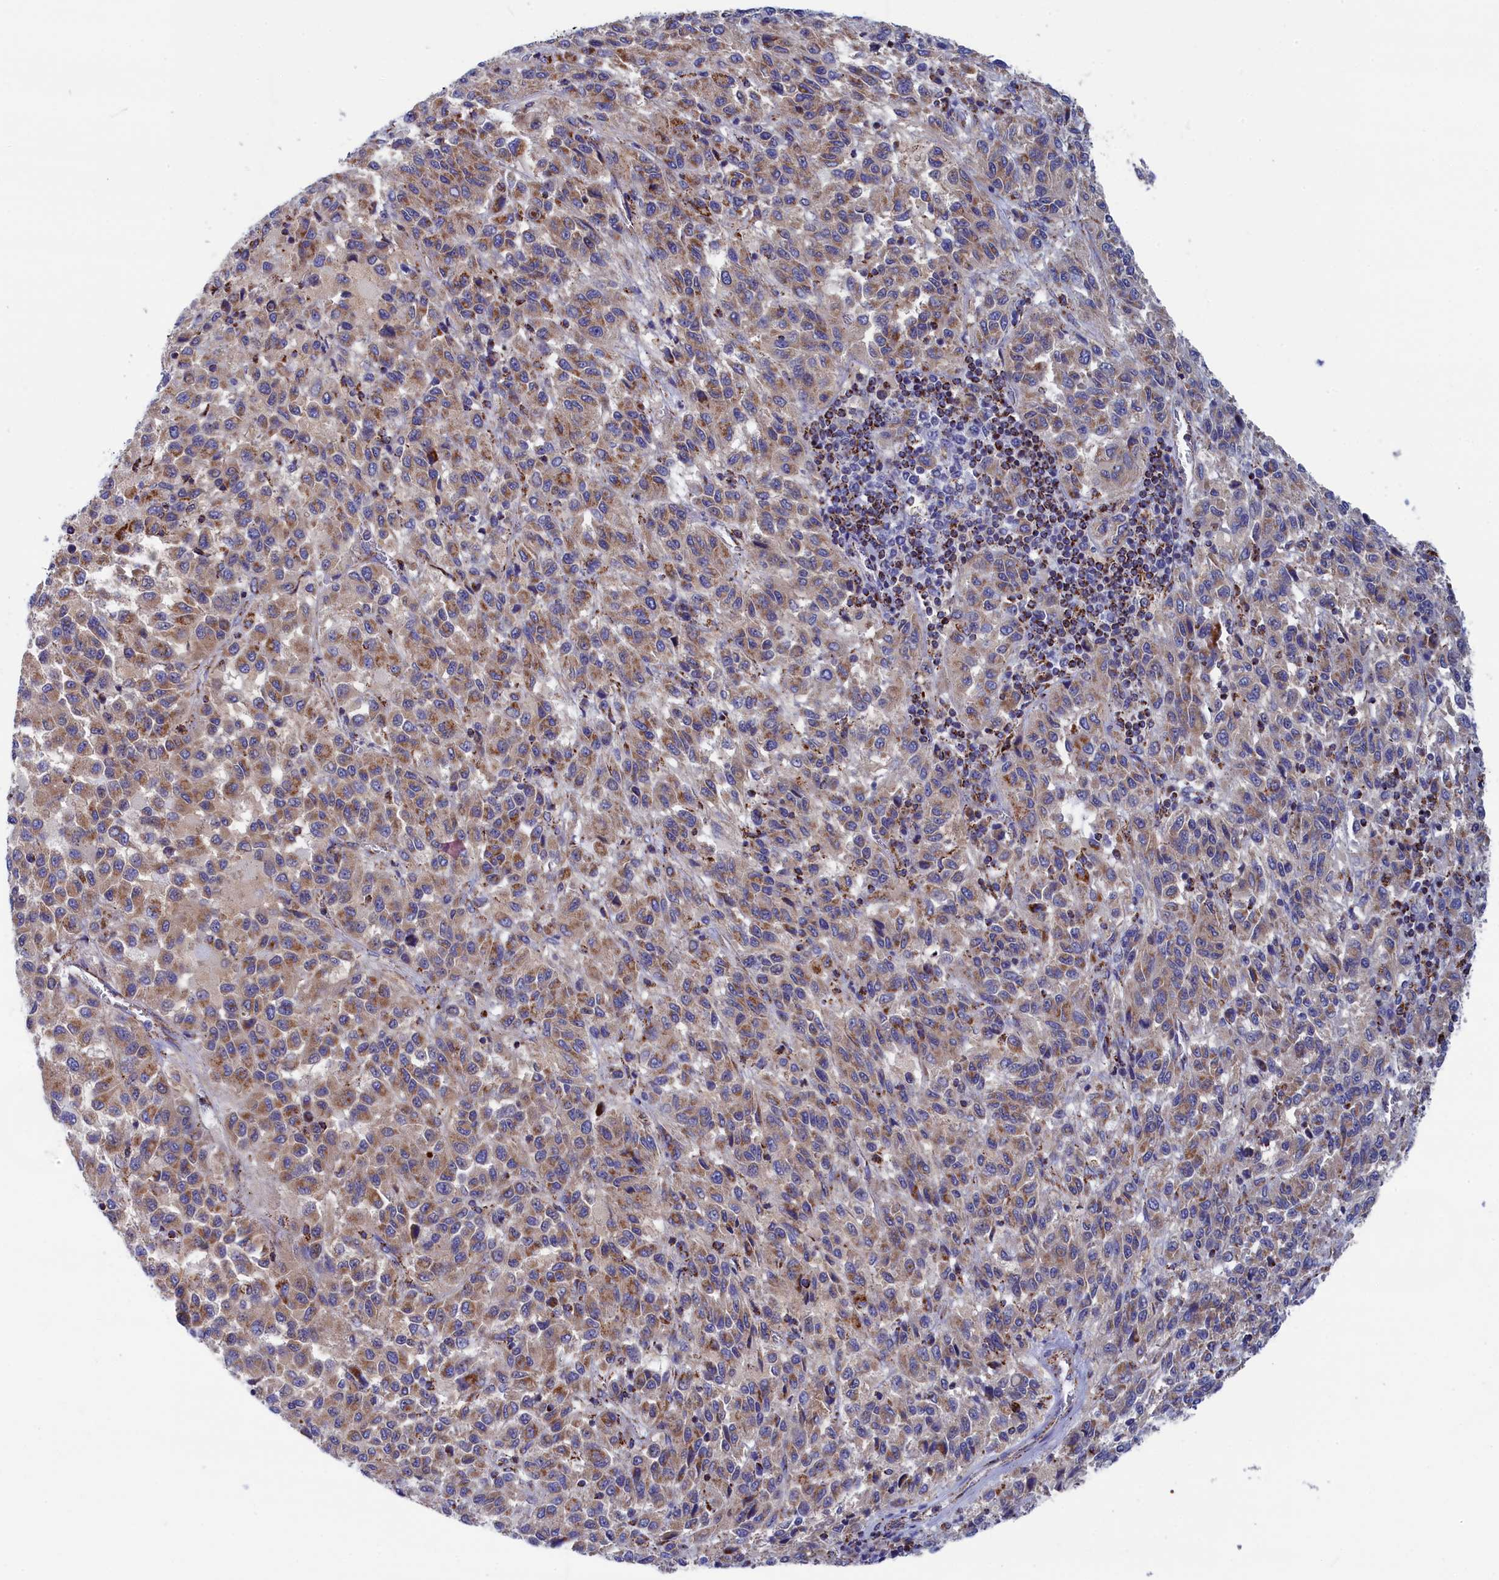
{"staining": {"intensity": "moderate", "quantity": "25%-75%", "location": "cytoplasmic/membranous"}, "tissue": "melanoma", "cell_type": "Tumor cells", "image_type": "cancer", "snomed": [{"axis": "morphology", "description": "Malignant melanoma, Metastatic site"}, {"axis": "topography", "description": "Lung"}], "caption": "The immunohistochemical stain shows moderate cytoplasmic/membranous staining in tumor cells of malignant melanoma (metastatic site) tissue. (Brightfield microscopy of DAB IHC at high magnification).", "gene": "WDR83", "patient": {"sex": "male", "age": 64}}